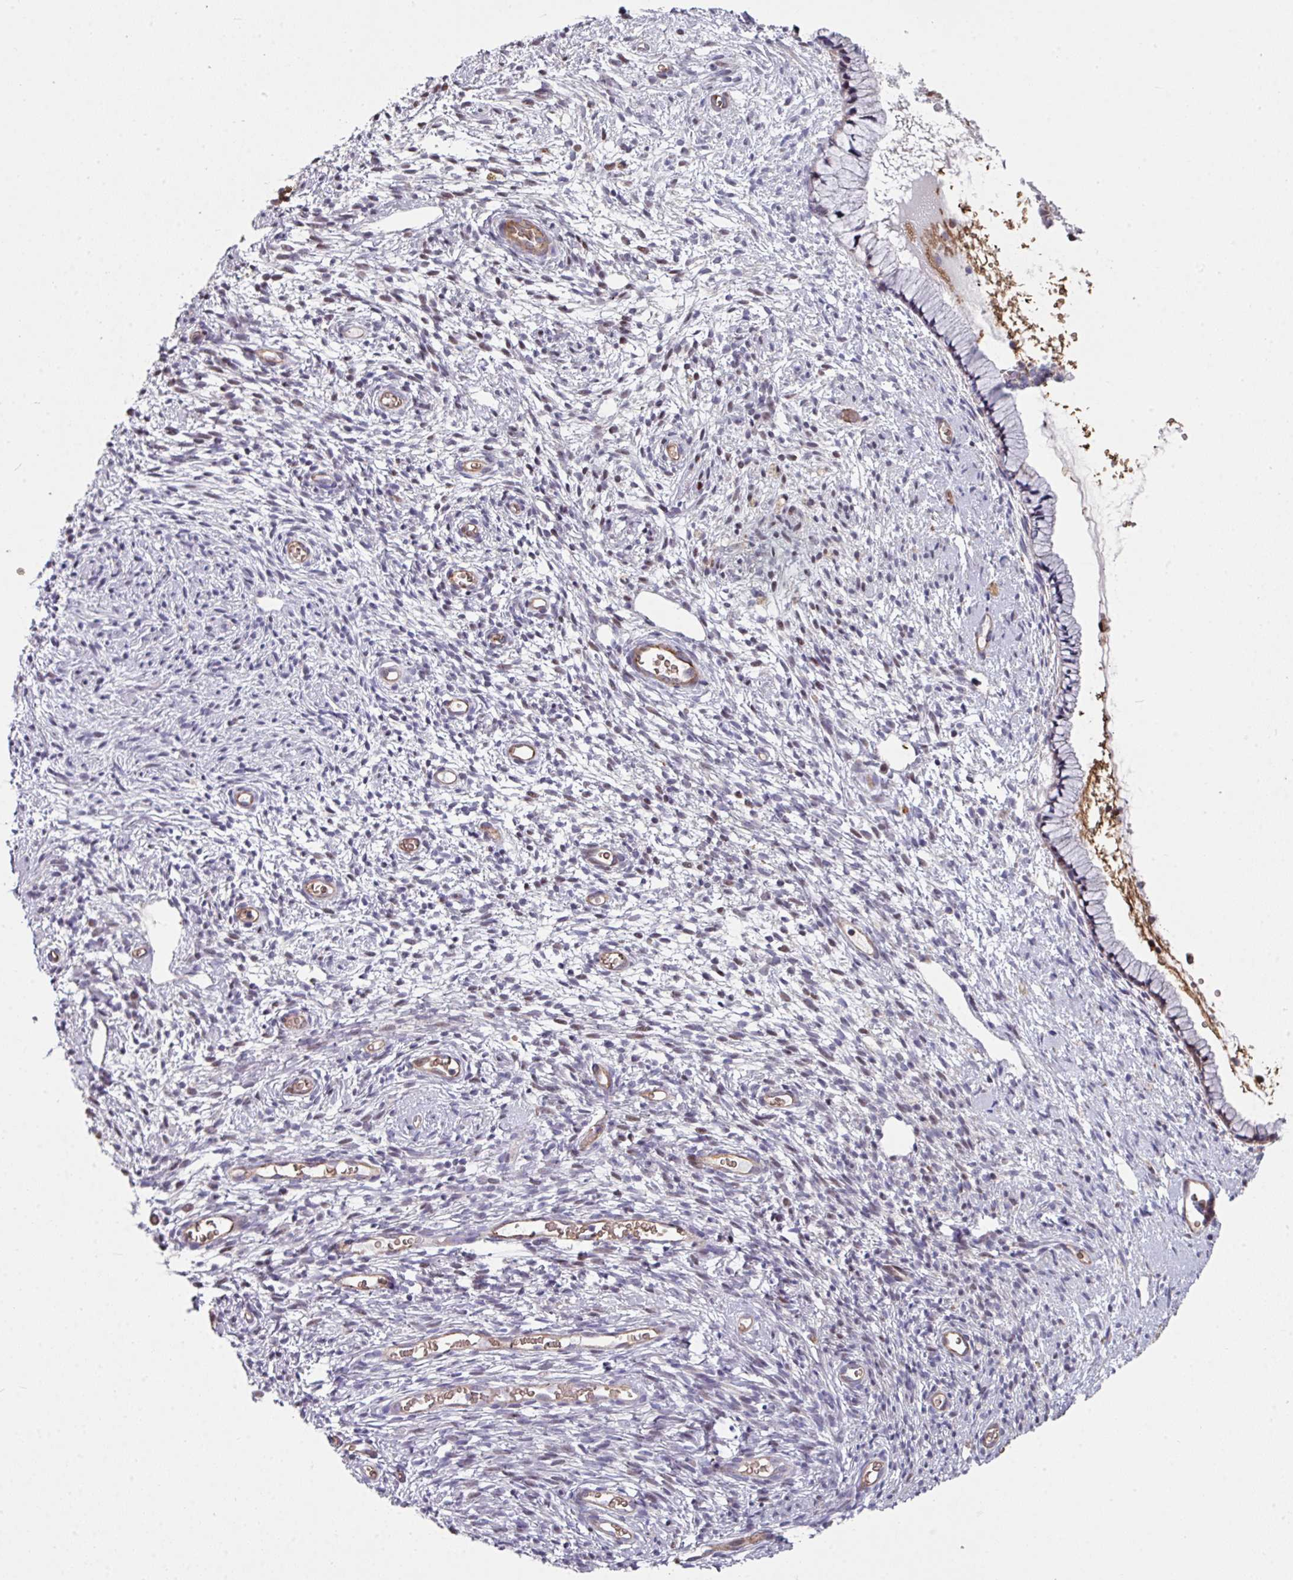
{"staining": {"intensity": "negative", "quantity": "none", "location": "none"}, "tissue": "cervix", "cell_type": "Glandular cells", "image_type": "normal", "snomed": [{"axis": "morphology", "description": "Normal tissue, NOS"}, {"axis": "topography", "description": "Cervix"}], "caption": "This is an immunohistochemistry (IHC) micrograph of unremarkable human cervix. There is no staining in glandular cells.", "gene": "ANO9", "patient": {"sex": "female", "age": 76}}